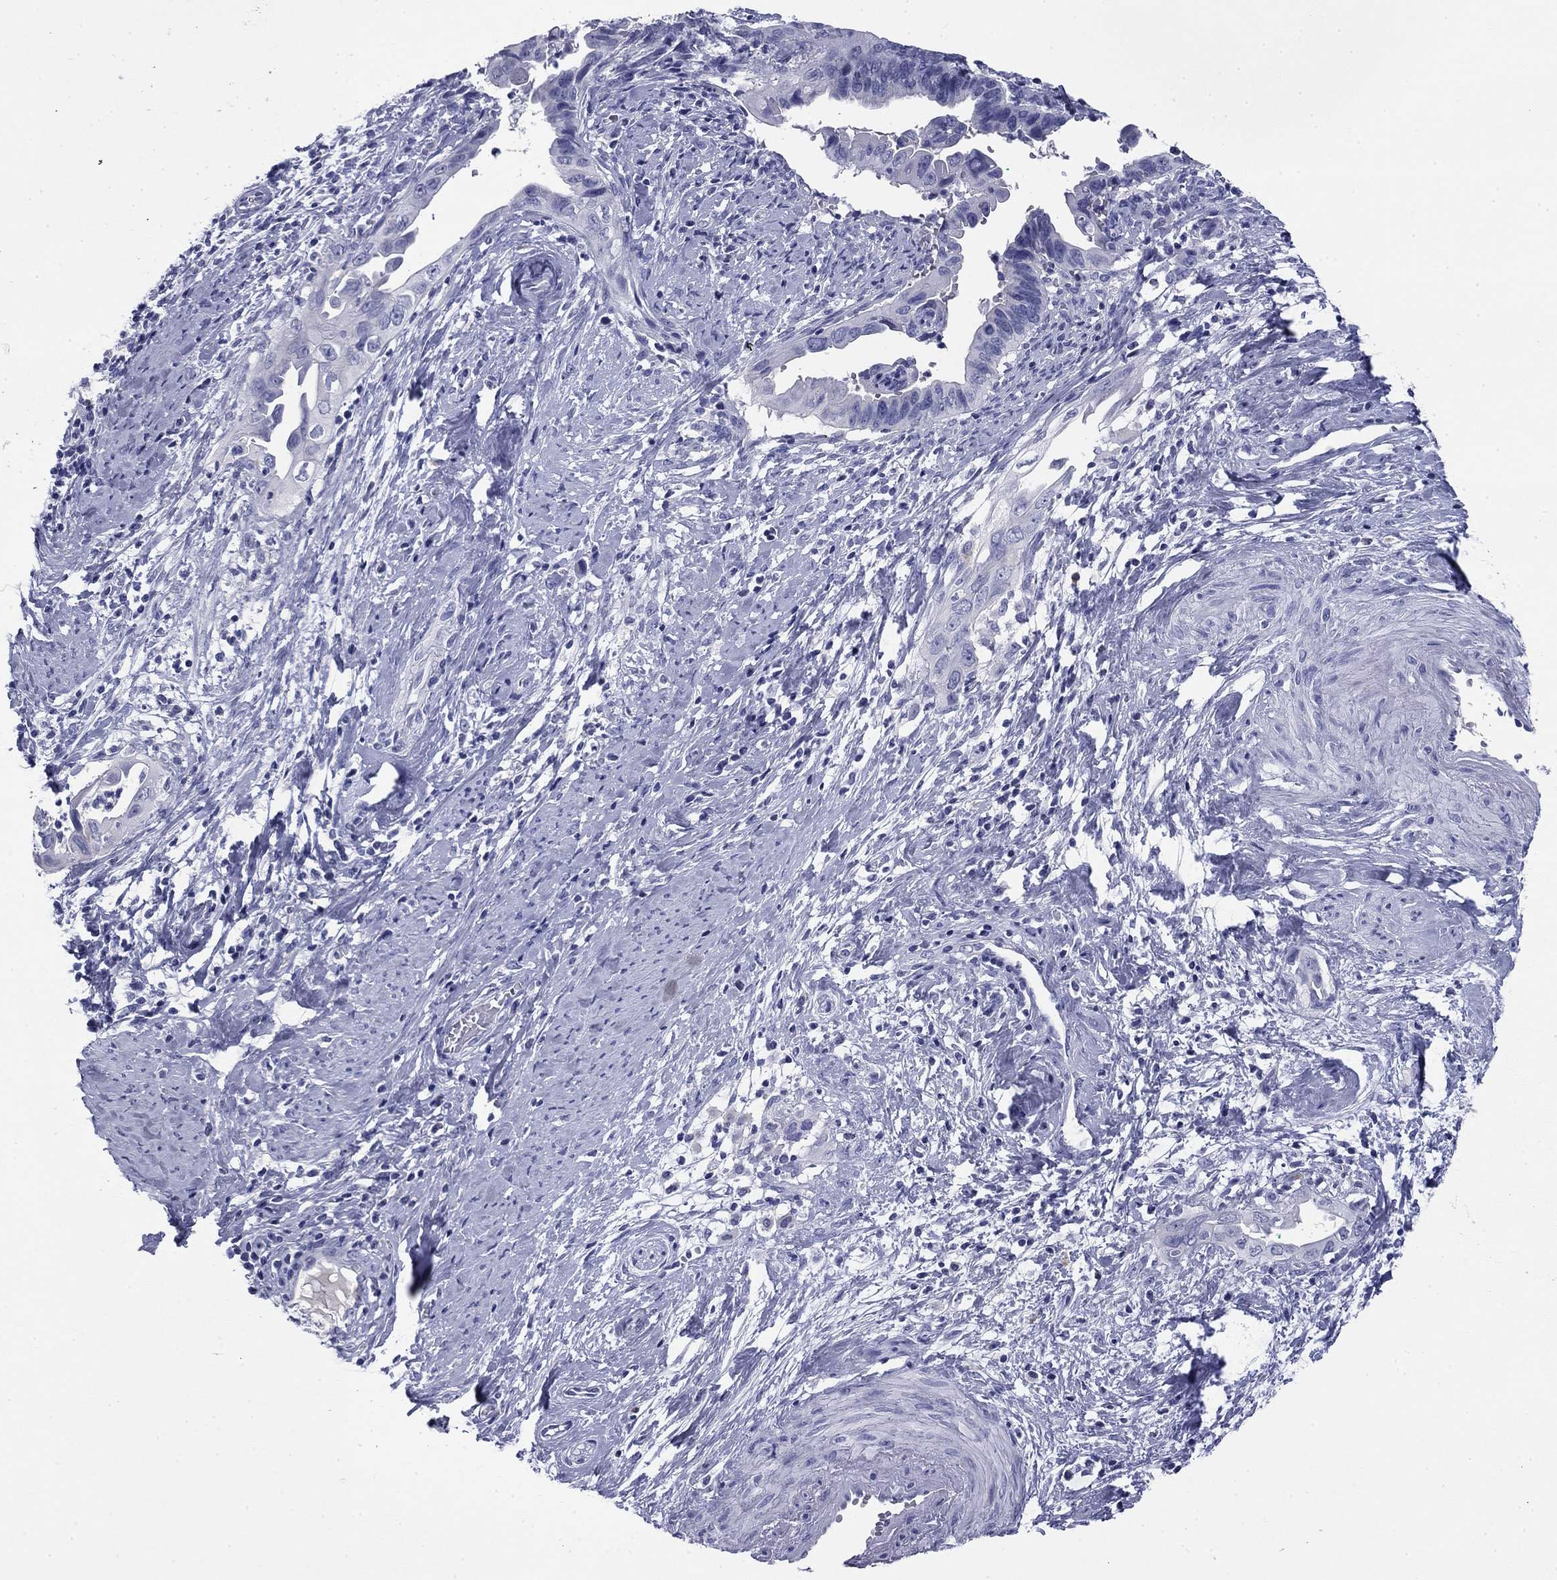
{"staining": {"intensity": "negative", "quantity": "none", "location": "none"}, "tissue": "cervical cancer", "cell_type": "Tumor cells", "image_type": "cancer", "snomed": [{"axis": "morphology", "description": "Adenocarcinoma, NOS"}, {"axis": "topography", "description": "Cervix"}], "caption": "Immunohistochemistry (IHC) micrograph of cervical cancer stained for a protein (brown), which shows no positivity in tumor cells.", "gene": "ABCC2", "patient": {"sex": "female", "age": 42}}